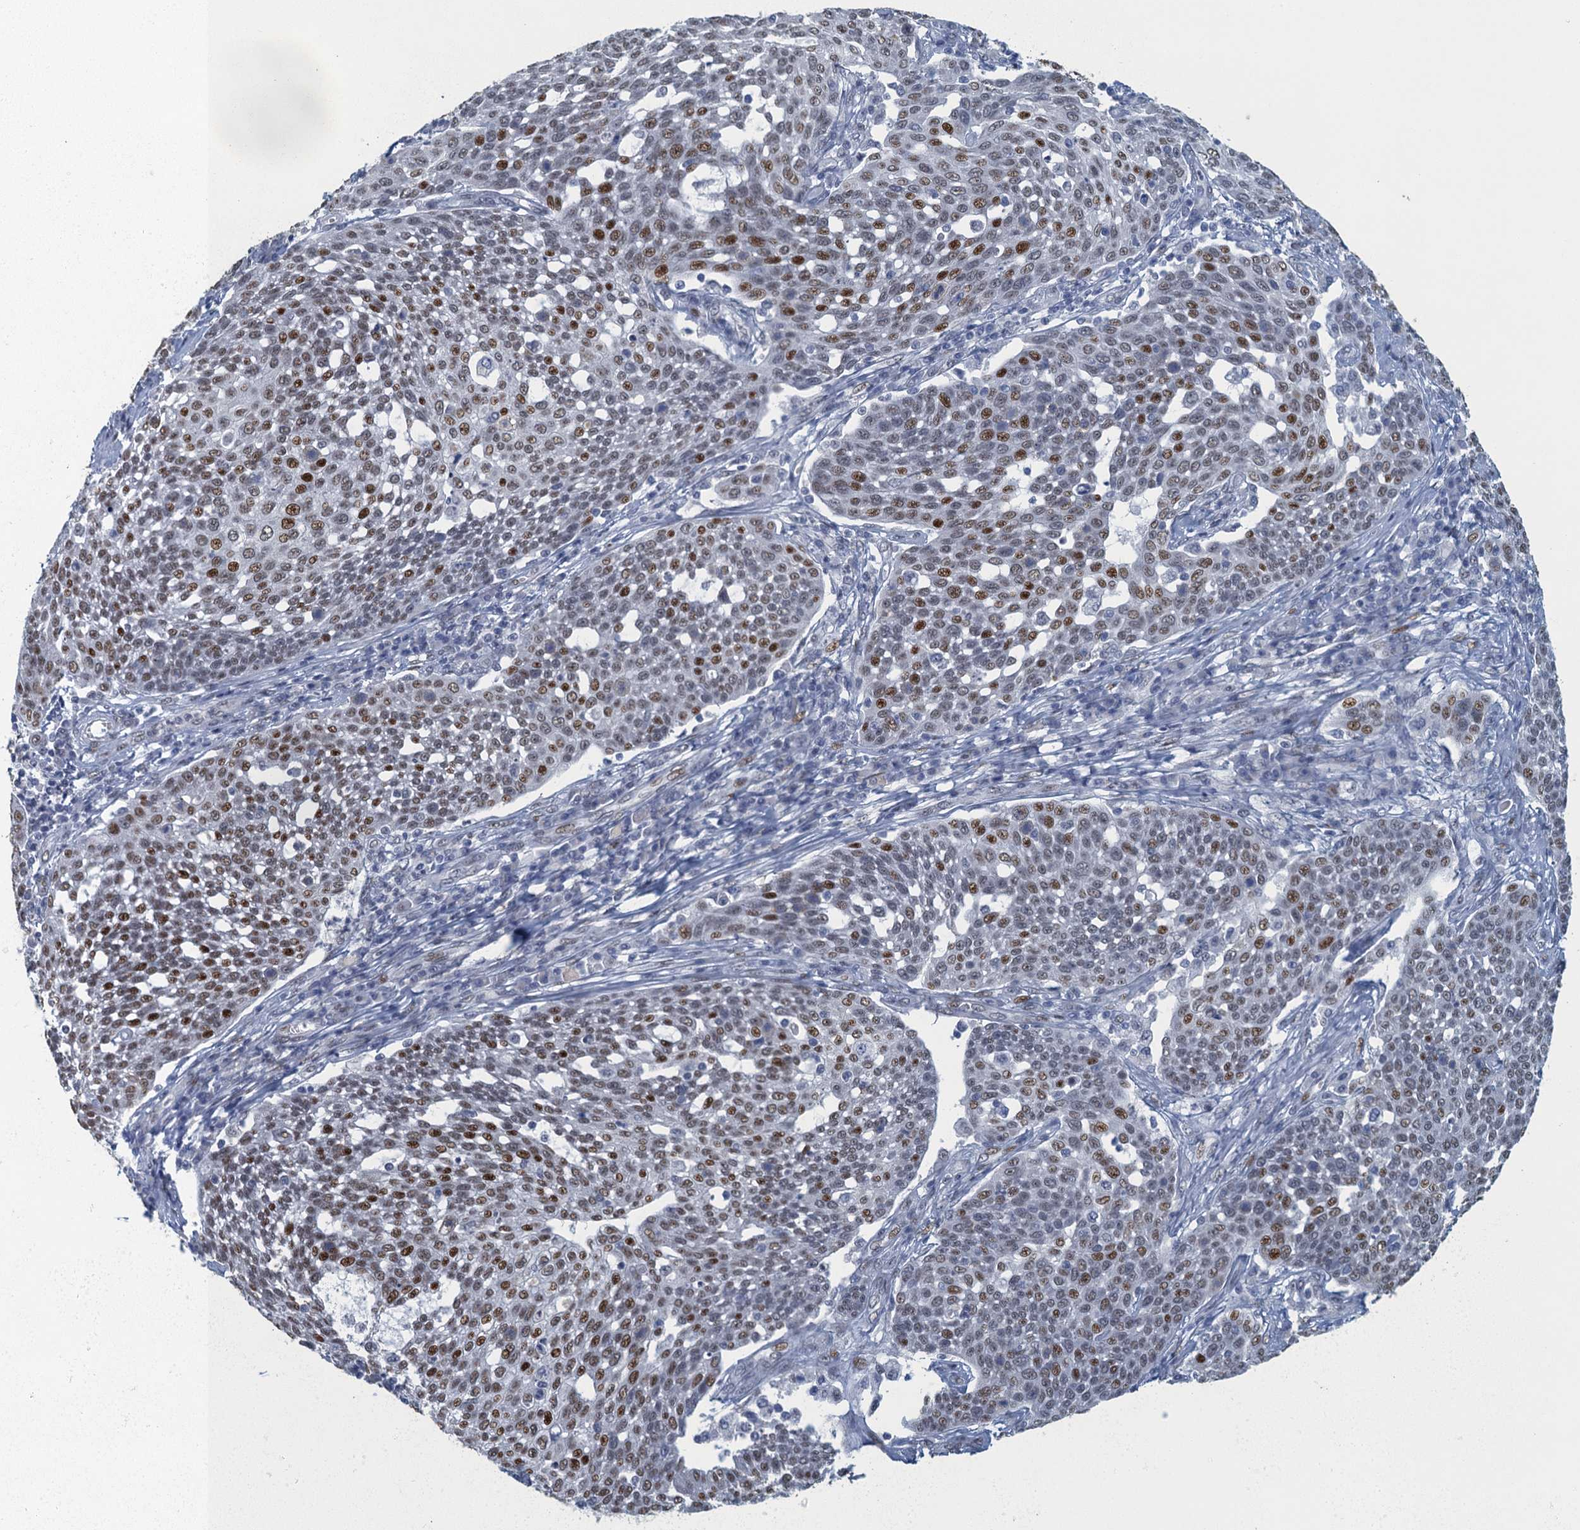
{"staining": {"intensity": "moderate", "quantity": ">75%", "location": "nuclear"}, "tissue": "cervical cancer", "cell_type": "Tumor cells", "image_type": "cancer", "snomed": [{"axis": "morphology", "description": "Squamous cell carcinoma, NOS"}, {"axis": "topography", "description": "Cervix"}], "caption": "Tumor cells exhibit medium levels of moderate nuclear positivity in about >75% of cells in human squamous cell carcinoma (cervical).", "gene": "TTLL9", "patient": {"sex": "female", "age": 34}}